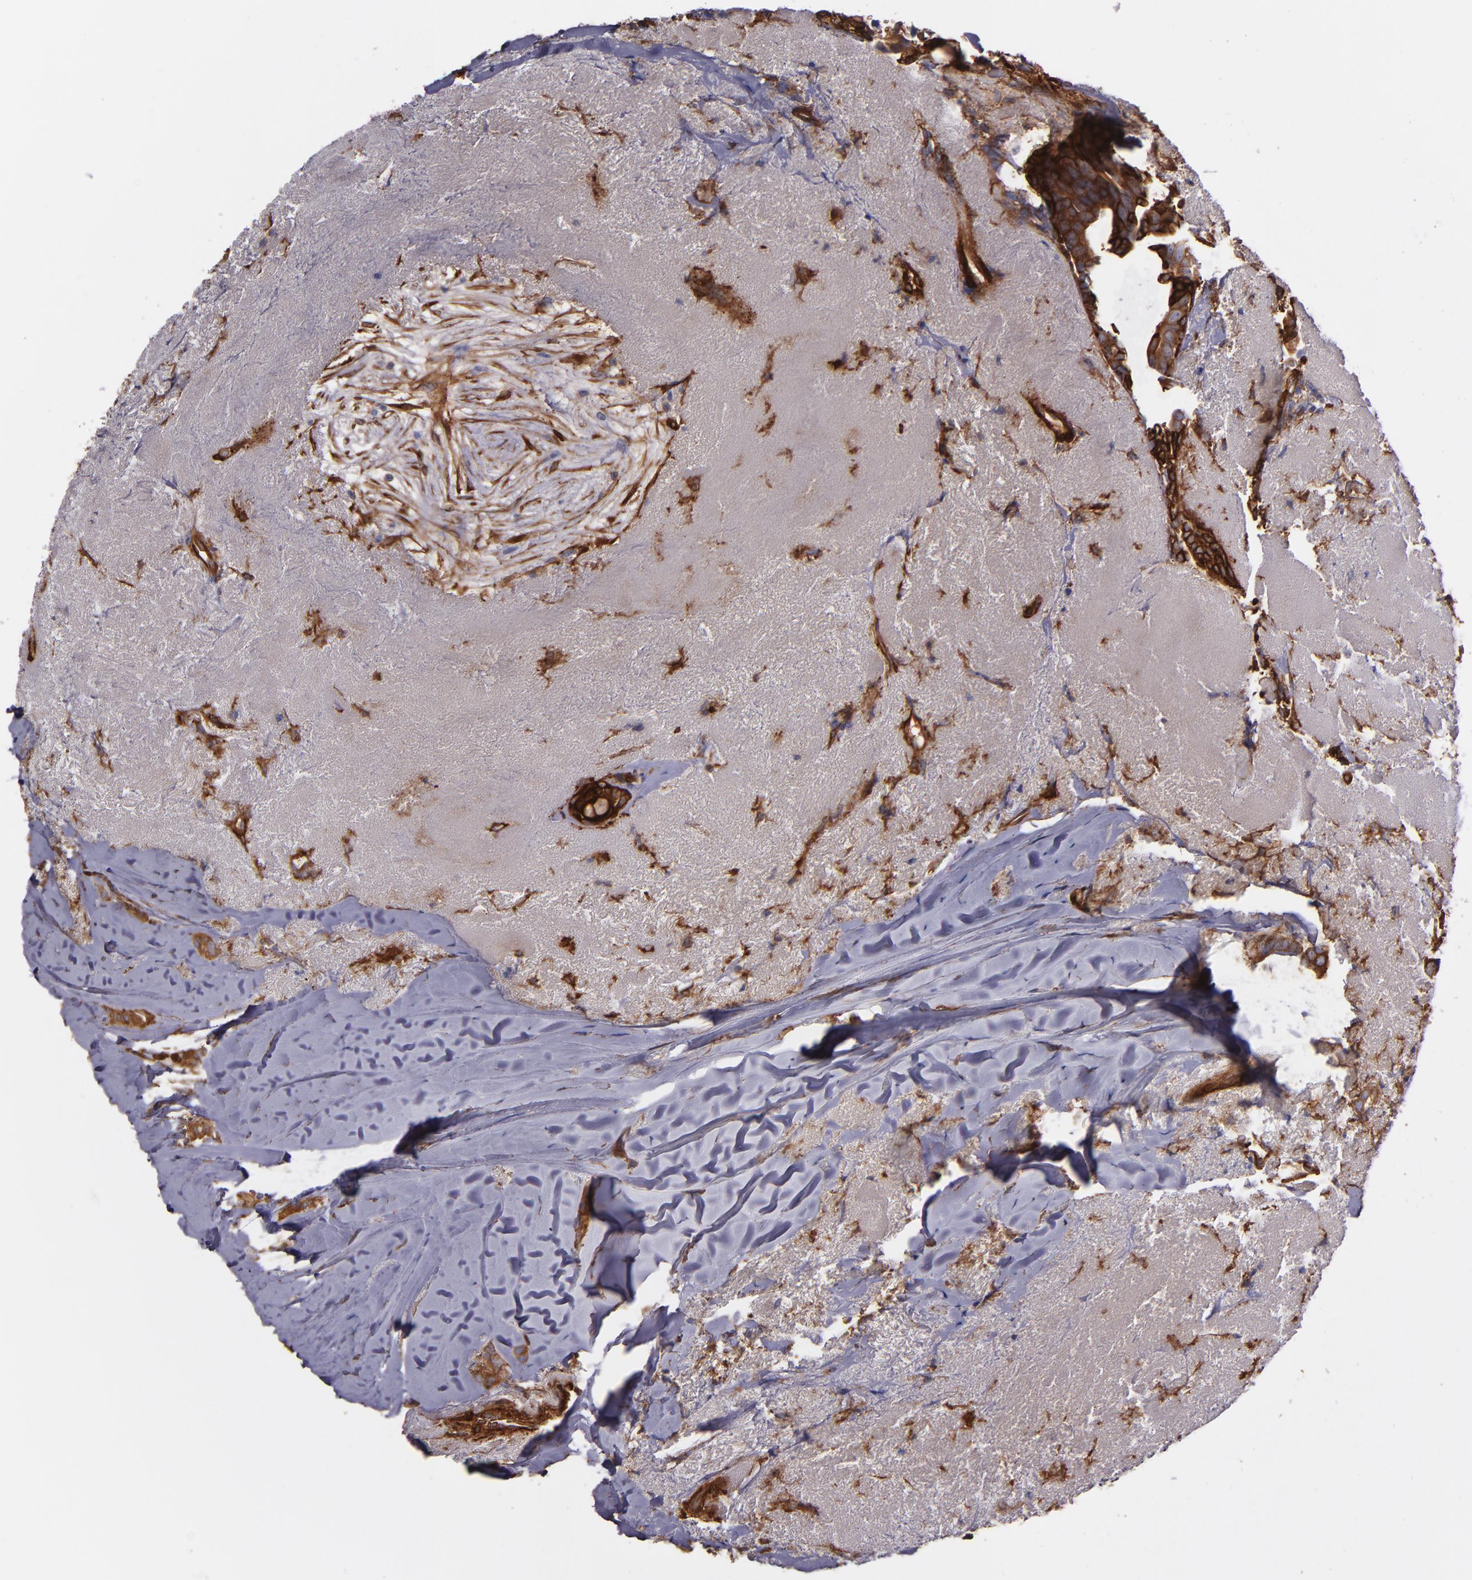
{"staining": {"intensity": "moderate", "quantity": ">75%", "location": "cytoplasmic/membranous"}, "tissue": "breast cancer", "cell_type": "Tumor cells", "image_type": "cancer", "snomed": [{"axis": "morphology", "description": "Duct carcinoma"}, {"axis": "topography", "description": "Breast"}], "caption": "This micrograph shows immunohistochemistry (IHC) staining of human breast cancer, with medium moderate cytoplasmic/membranous expression in about >75% of tumor cells.", "gene": "VCL", "patient": {"sex": "female", "age": 54}}